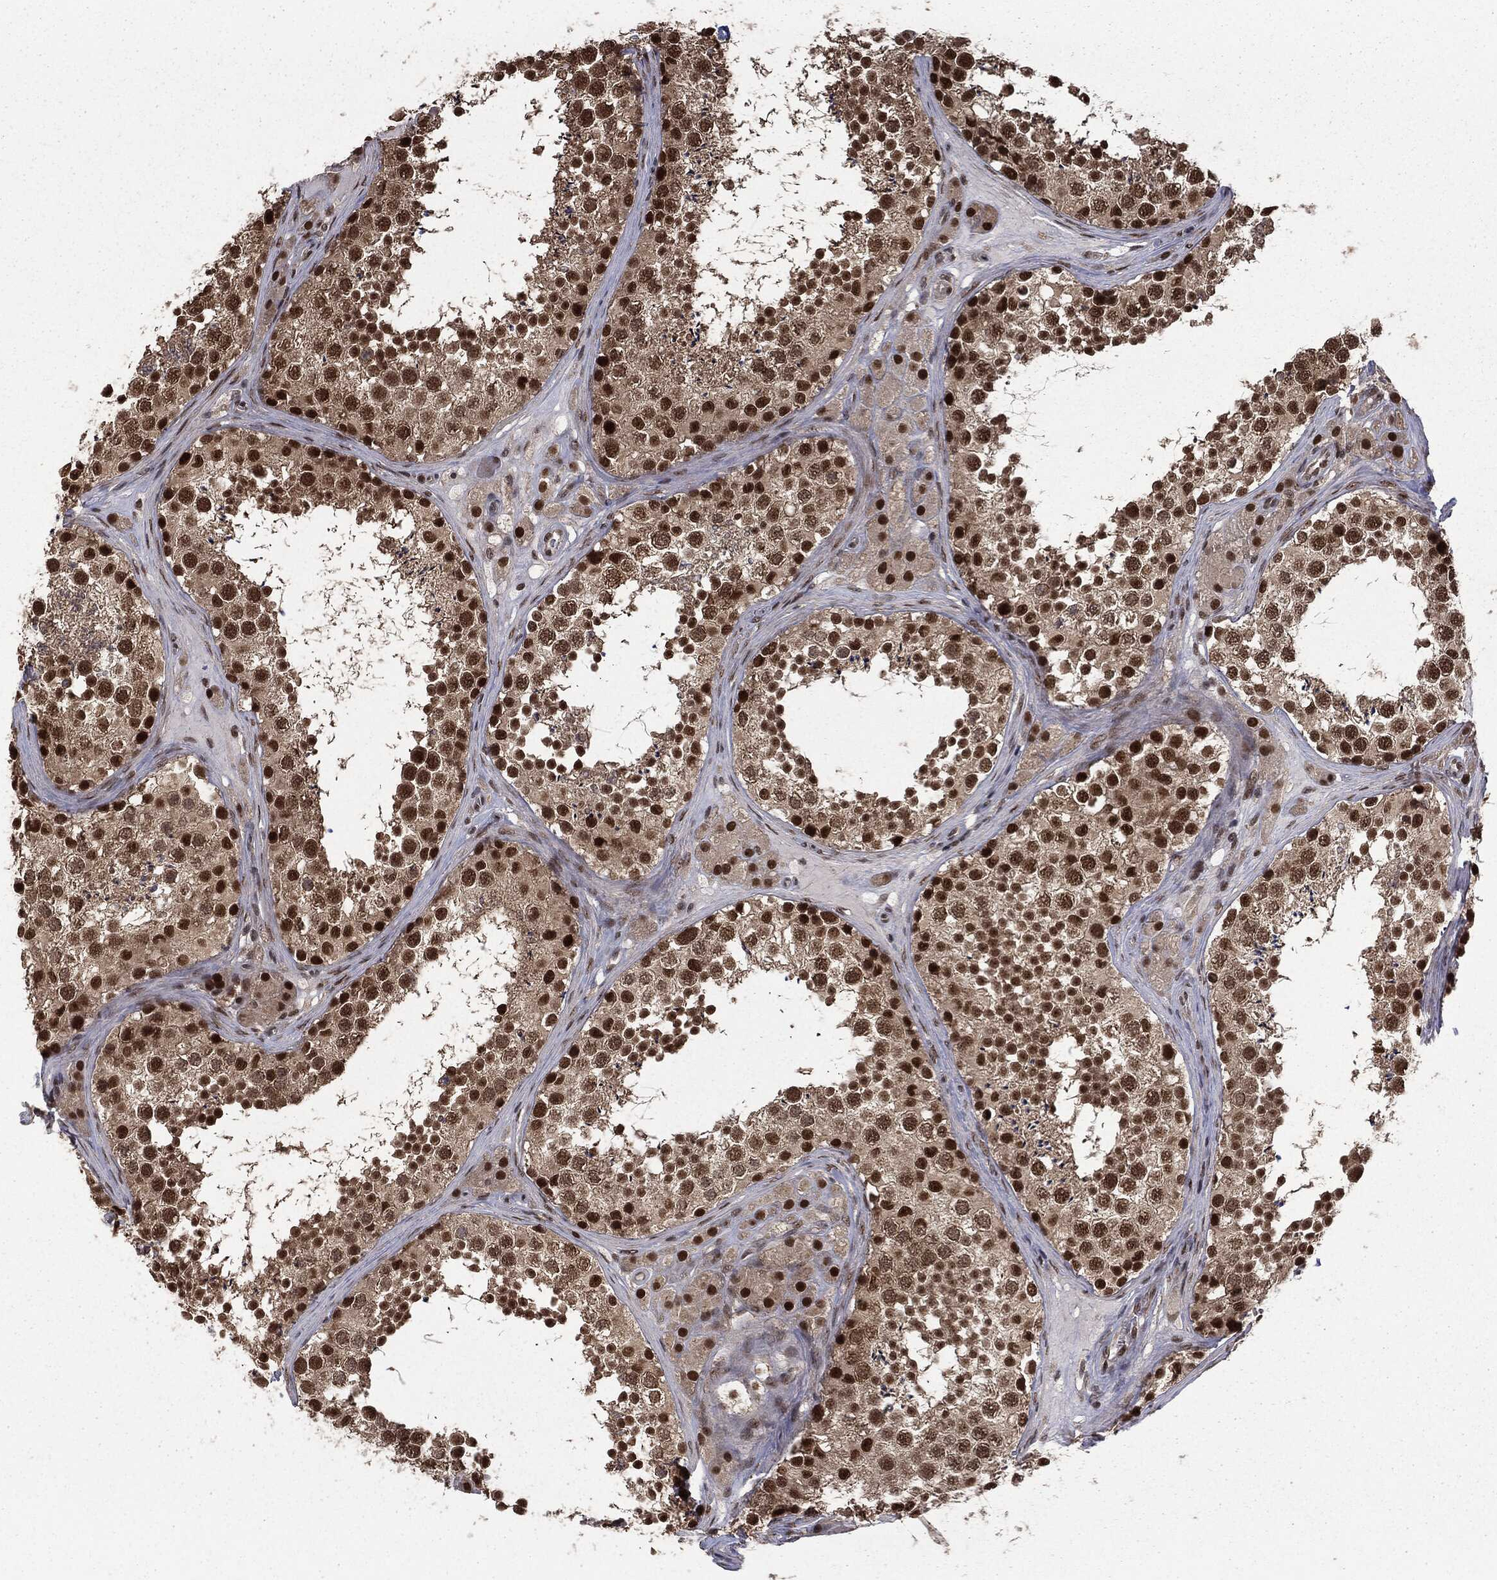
{"staining": {"intensity": "strong", "quantity": "25%-75%", "location": "nuclear"}, "tissue": "testis", "cell_type": "Cells in seminiferous ducts", "image_type": "normal", "snomed": [{"axis": "morphology", "description": "Normal tissue, NOS"}, {"axis": "topography", "description": "Testis"}], "caption": "Immunohistochemical staining of benign human testis exhibits 25%-75% levels of strong nuclear protein staining in approximately 25%-75% of cells in seminiferous ducts. The protein is stained brown, and the nuclei are stained in blue (DAB IHC with brightfield microscopy, high magnification).", "gene": "JMJD6", "patient": {"sex": "male", "age": 41}}